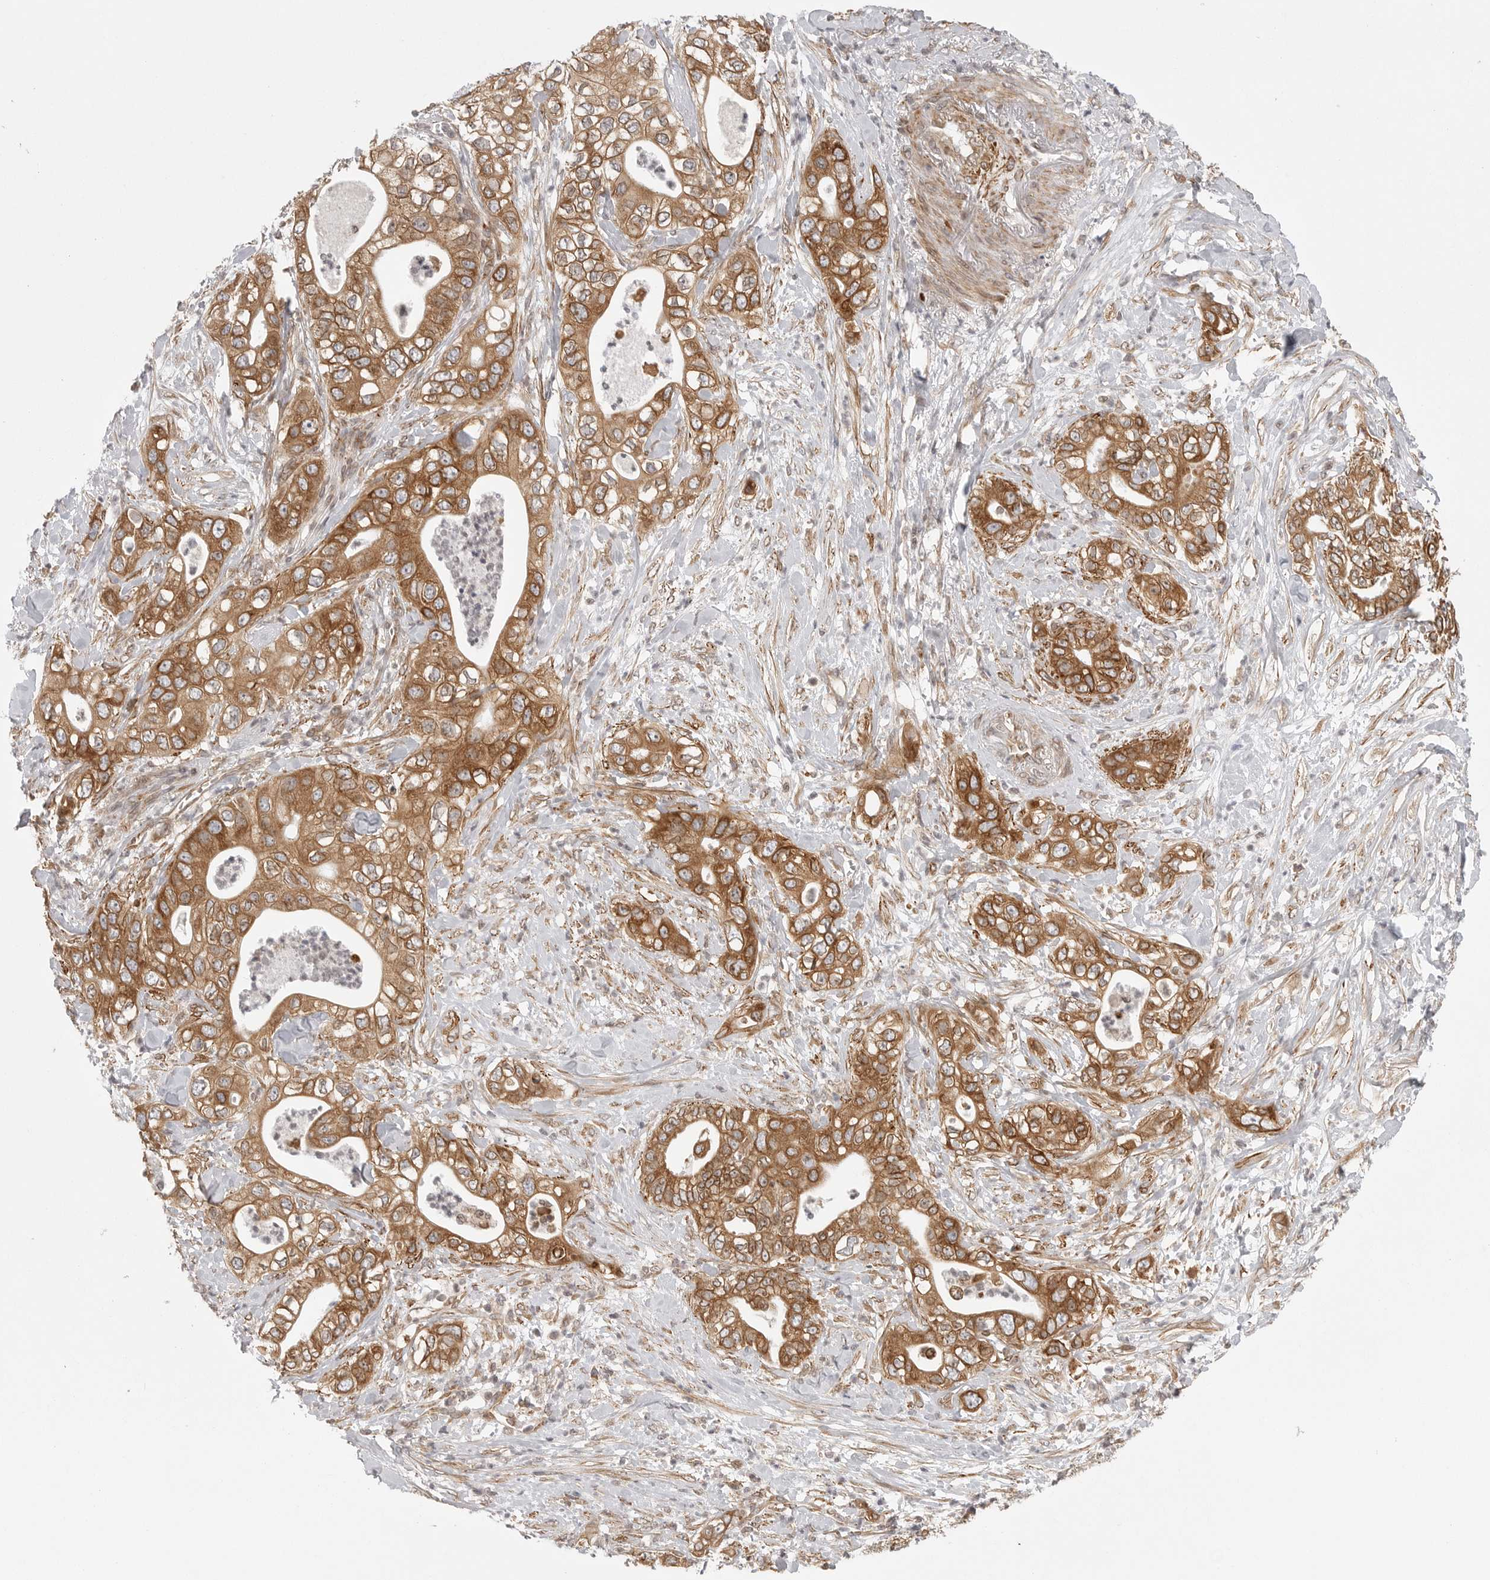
{"staining": {"intensity": "moderate", "quantity": ">75%", "location": "cytoplasmic/membranous"}, "tissue": "pancreatic cancer", "cell_type": "Tumor cells", "image_type": "cancer", "snomed": [{"axis": "morphology", "description": "Adenocarcinoma, NOS"}, {"axis": "topography", "description": "Pancreas"}], "caption": "The image demonstrates a brown stain indicating the presence of a protein in the cytoplasmic/membranous of tumor cells in pancreatic cancer.", "gene": "CERS2", "patient": {"sex": "female", "age": 78}}